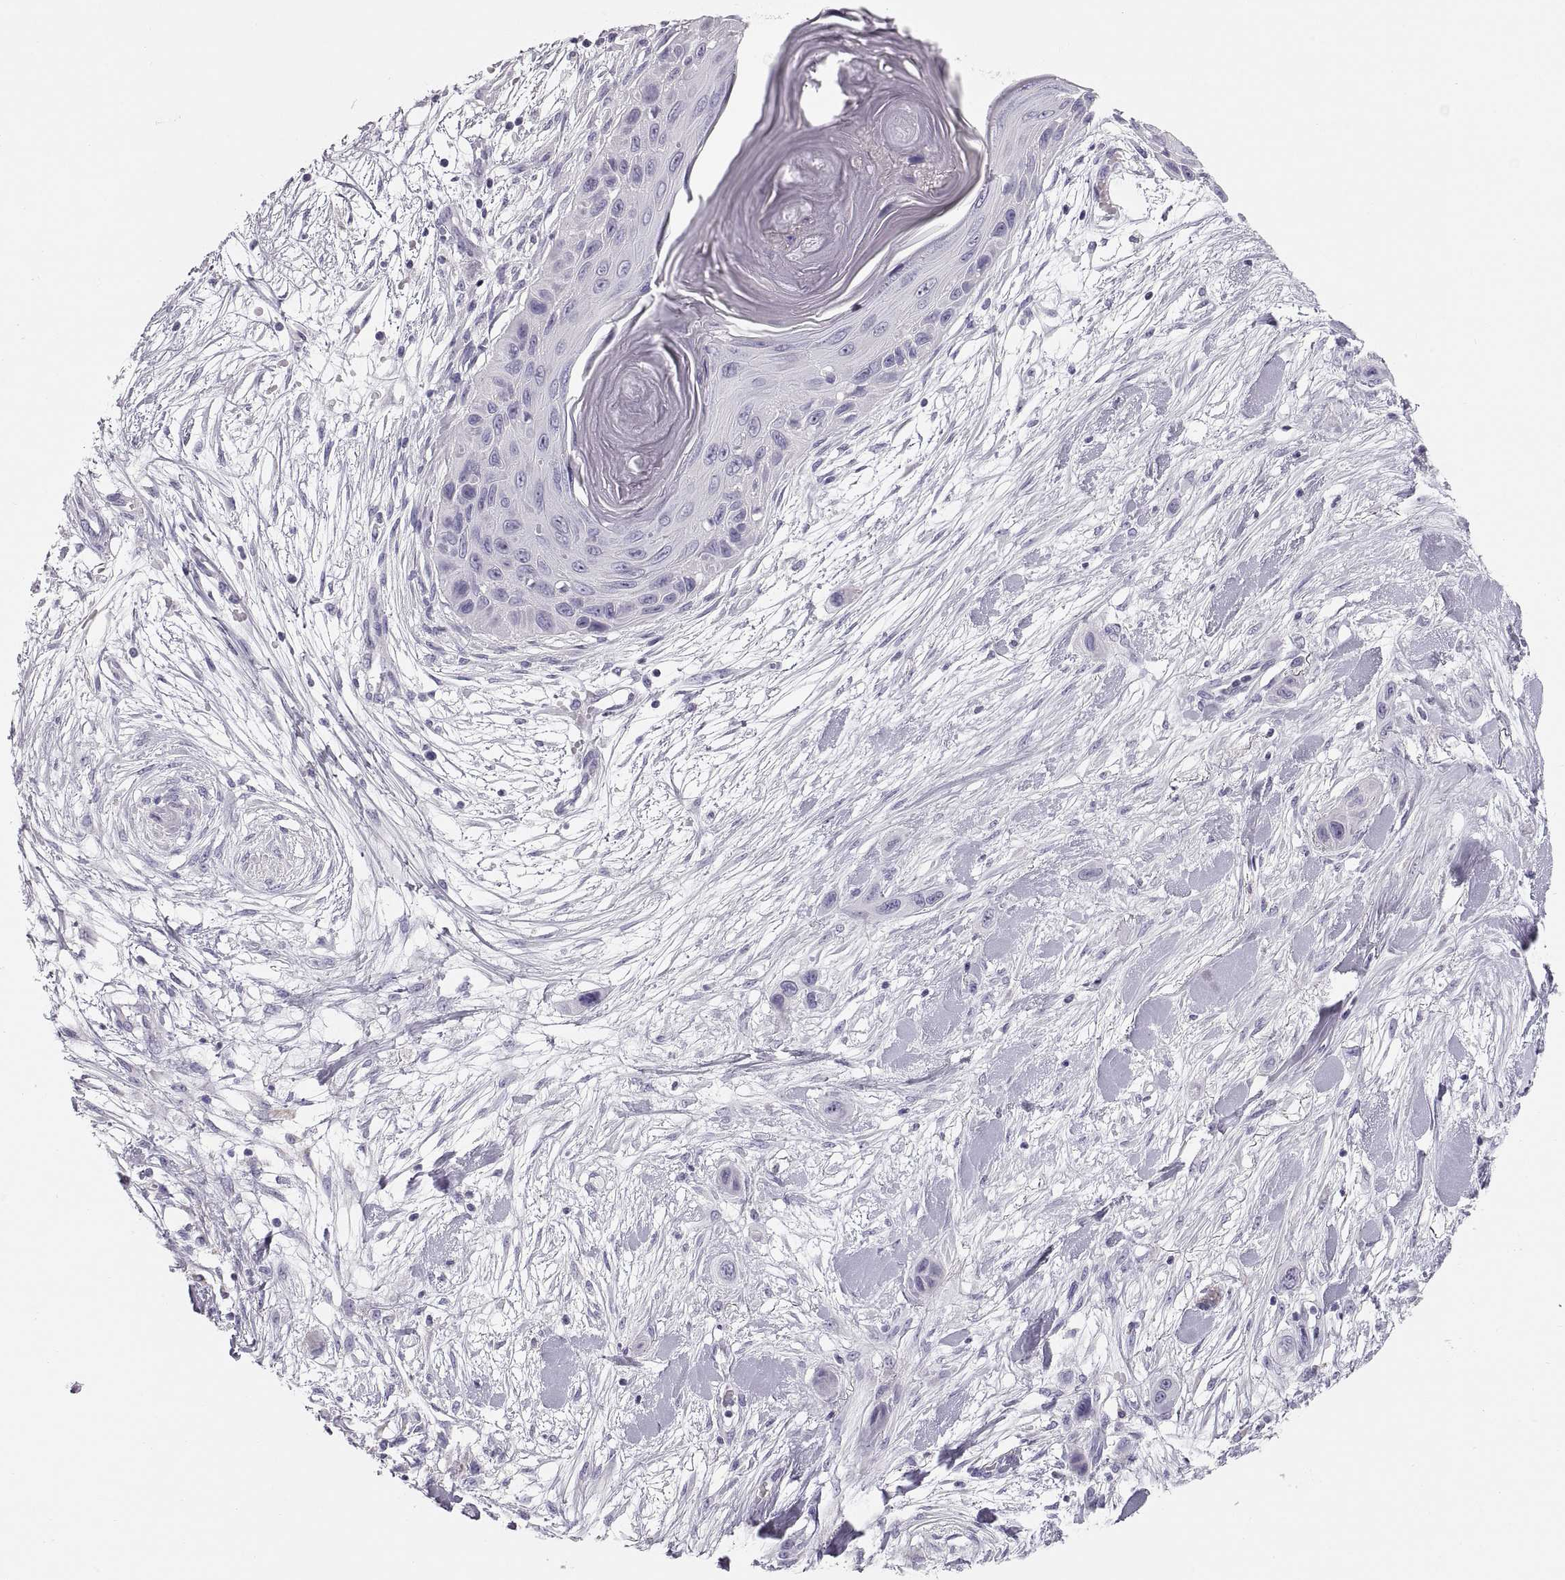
{"staining": {"intensity": "negative", "quantity": "none", "location": "none"}, "tissue": "skin cancer", "cell_type": "Tumor cells", "image_type": "cancer", "snomed": [{"axis": "morphology", "description": "Squamous cell carcinoma, NOS"}, {"axis": "topography", "description": "Skin"}], "caption": "Immunohistochemistry micrograph of neoplastic tissue: skin cancer stained with DAB demonstrates no significant protein positivity in tumor cells.", "gene": "COL9A3", "patient": {"sex": "male", "age": 79}}